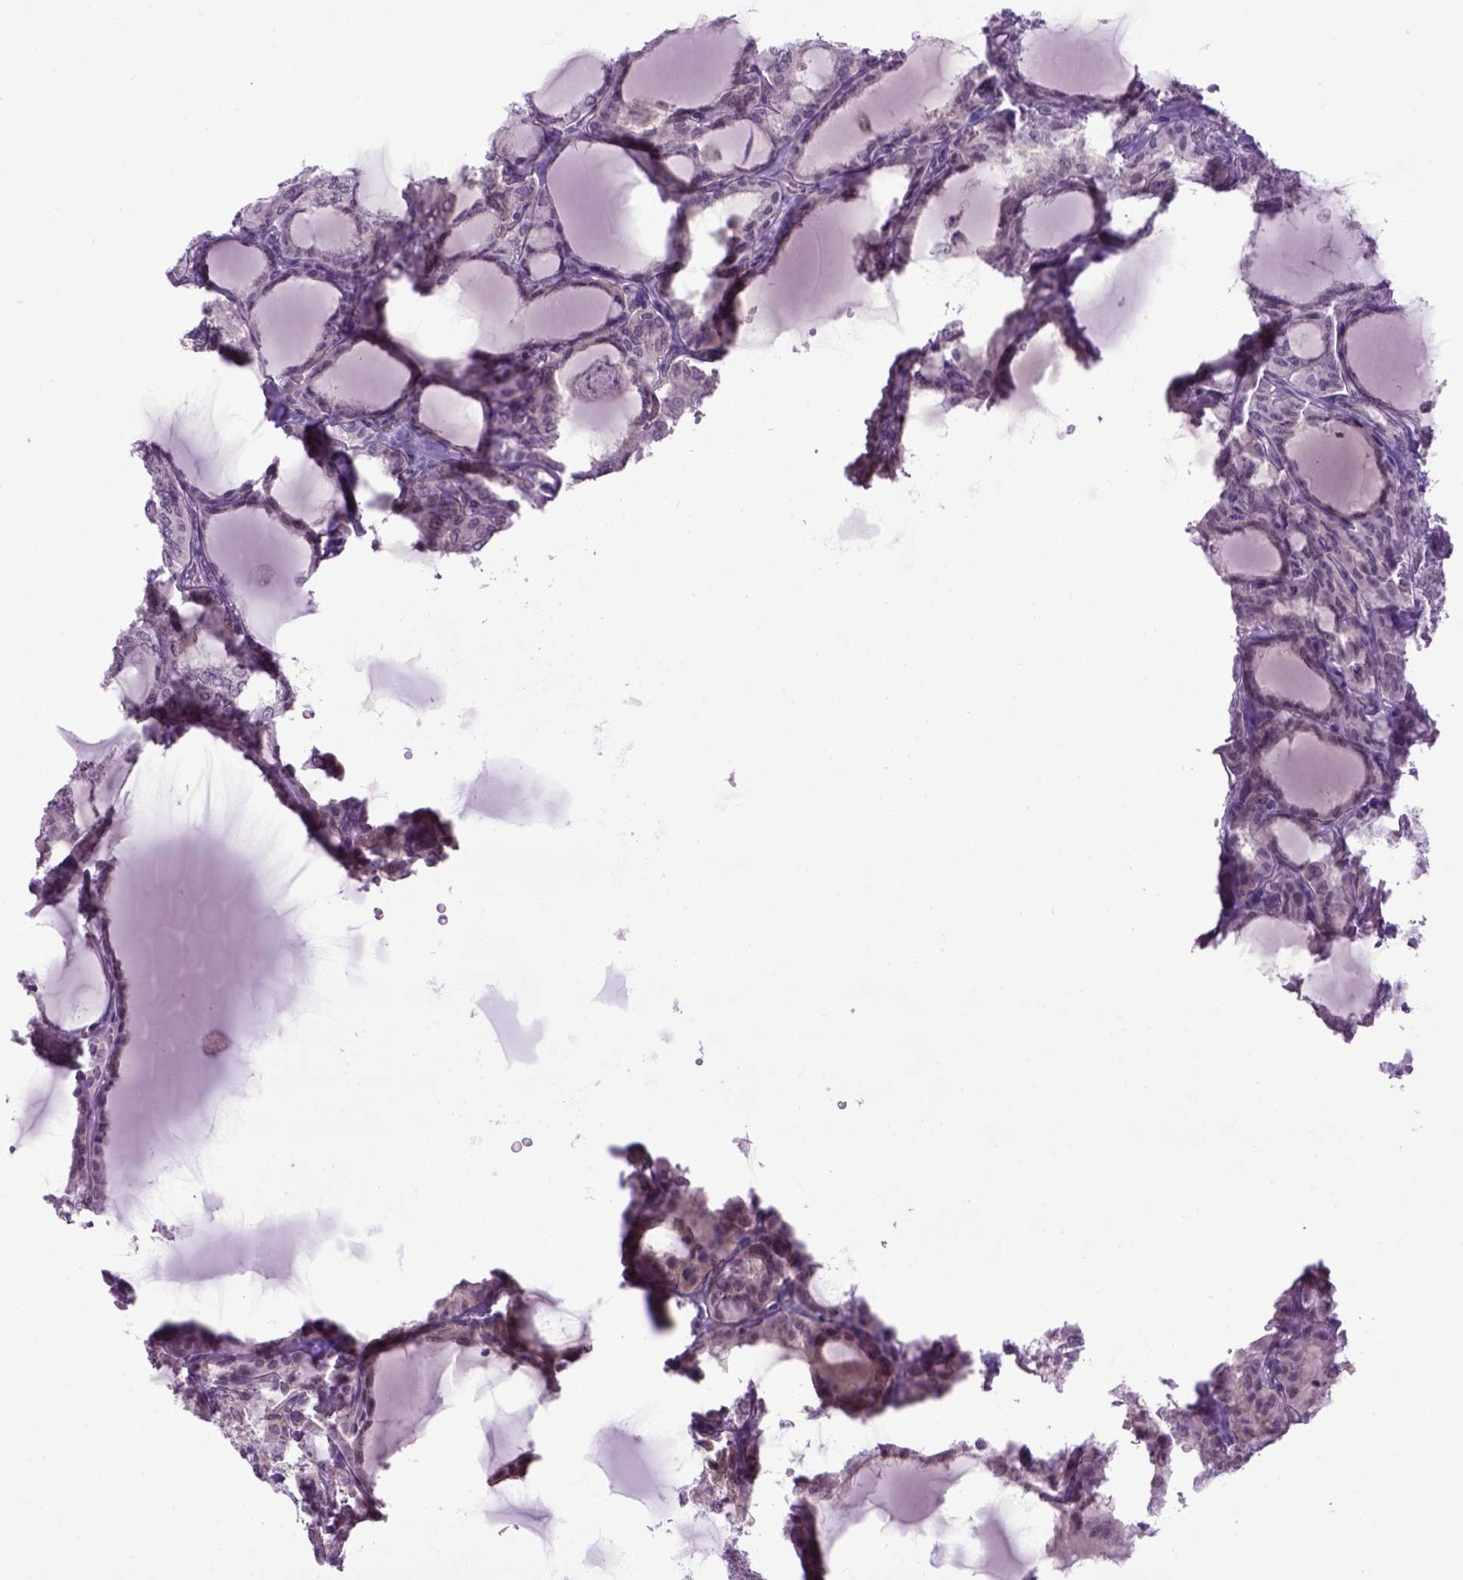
{"staining": {"intensity": "negative", "quantity": "none", "location": "none"}, "tissue": "thyroid cancer", "cell_type": "Tumor cells", "image_type": "cancer", "snomed": [{"axis": "morphology", "description": "Papillary adenocarcinoma, NOS"}, {"axis": "topography", "description": "Thyroid gland"}], "caption": "Tumor cells are negative for protein expression in human thyroid cancer.", "gene": "EMILIN3", "patient": {"sex": "male", "age": 20}}